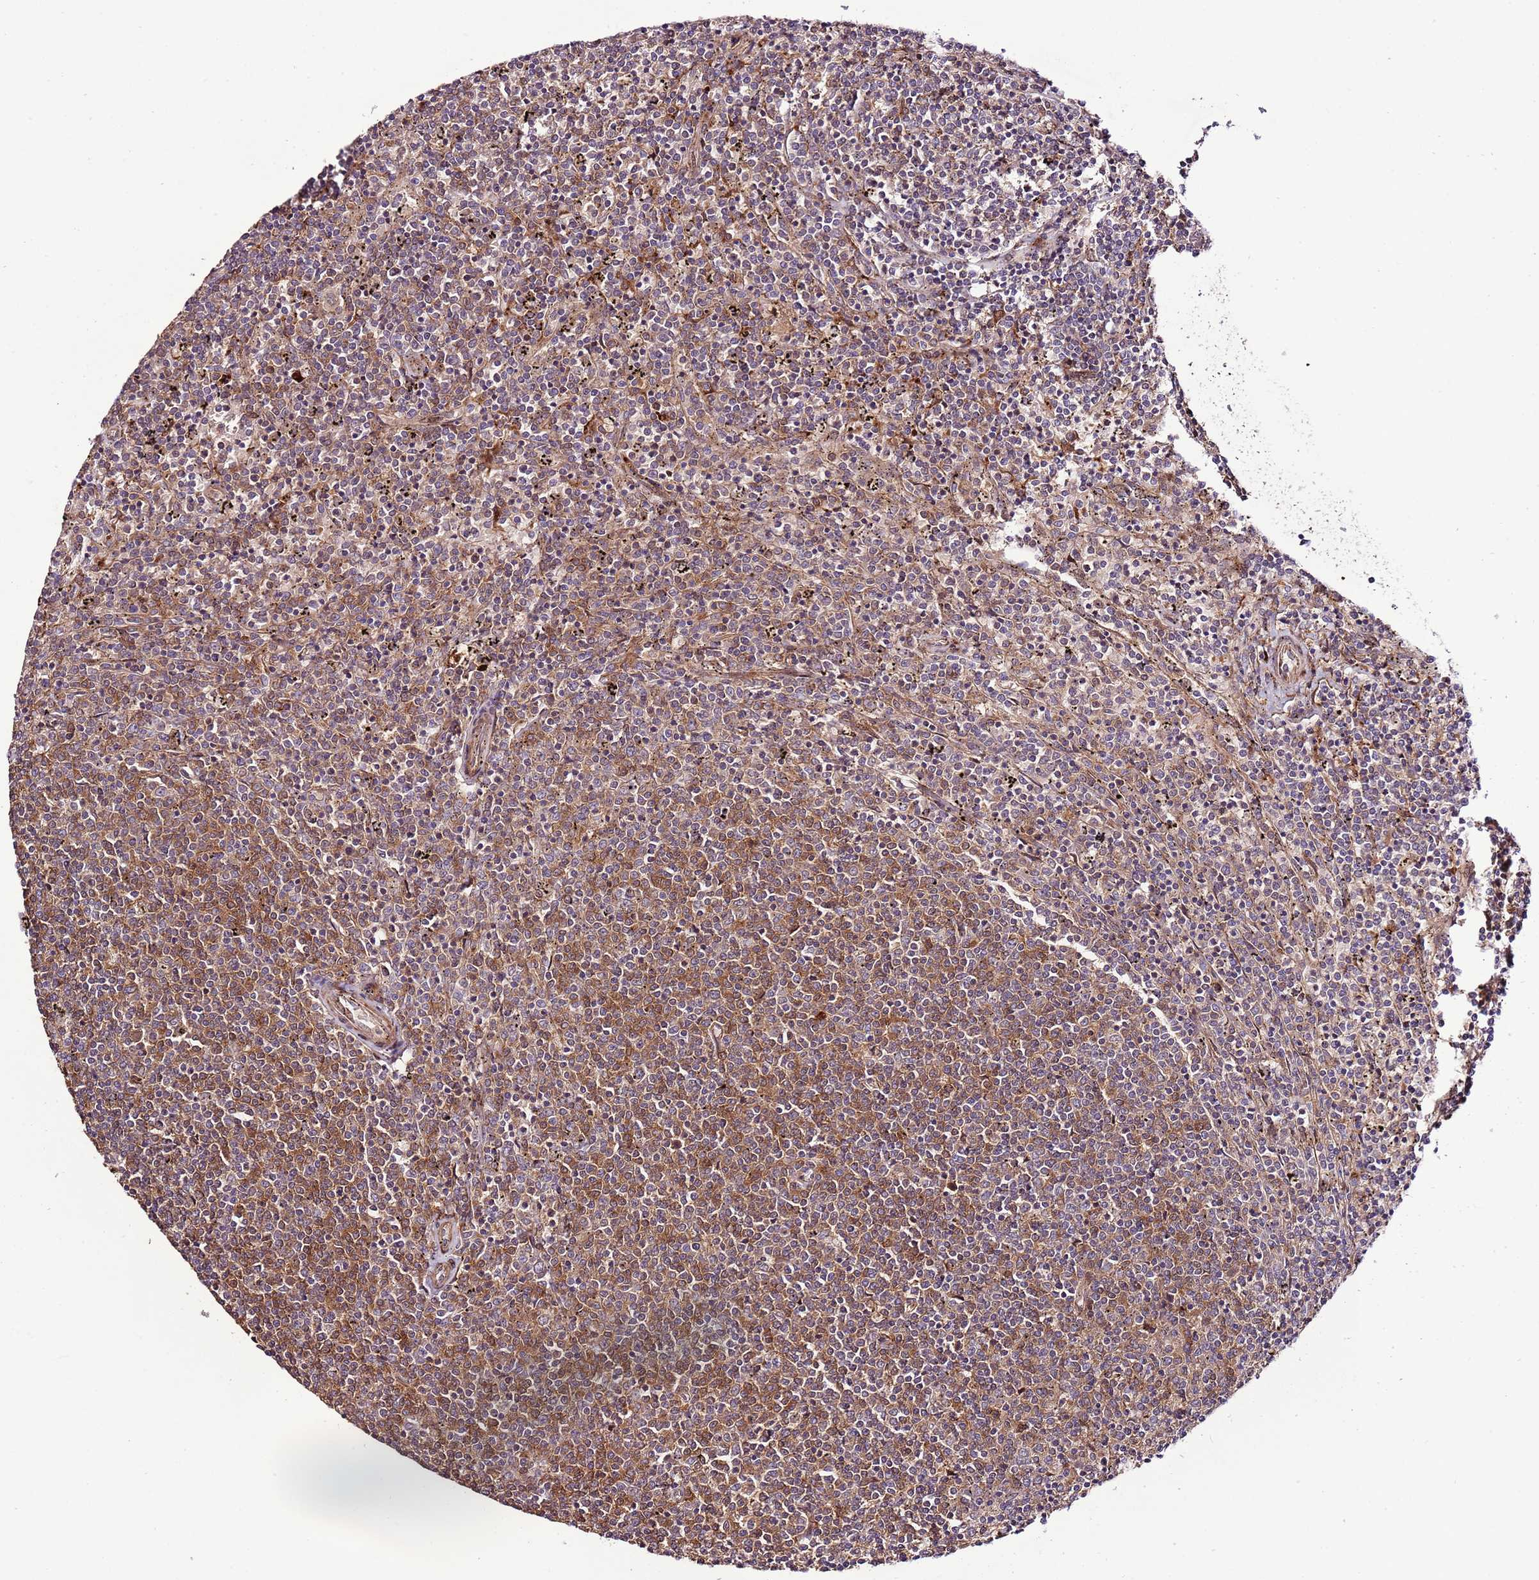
{"staining": {"intensity": "strong", "quantity": "25%-75%", "location": "cytoplasmic/membranous"}, "tissue": "lymphoma", "cell_type": "Tumor cells", "image_type": "cancer", "snomed": [{"axis": "morphology", "description": "Malignant lymphoma, non-Hodgkin's type, Low grade"}, {"axis": "topography", "description": "Spleen"}], "caption": "Low-grade malignant lymphoma, non-Hodgkin's type tissue displays strong cytoplasmic/membranous positivity in about 25%-75% of tumor cells", "gene": "ZNF624", "patient": {"sex": "female", "age": 50}}